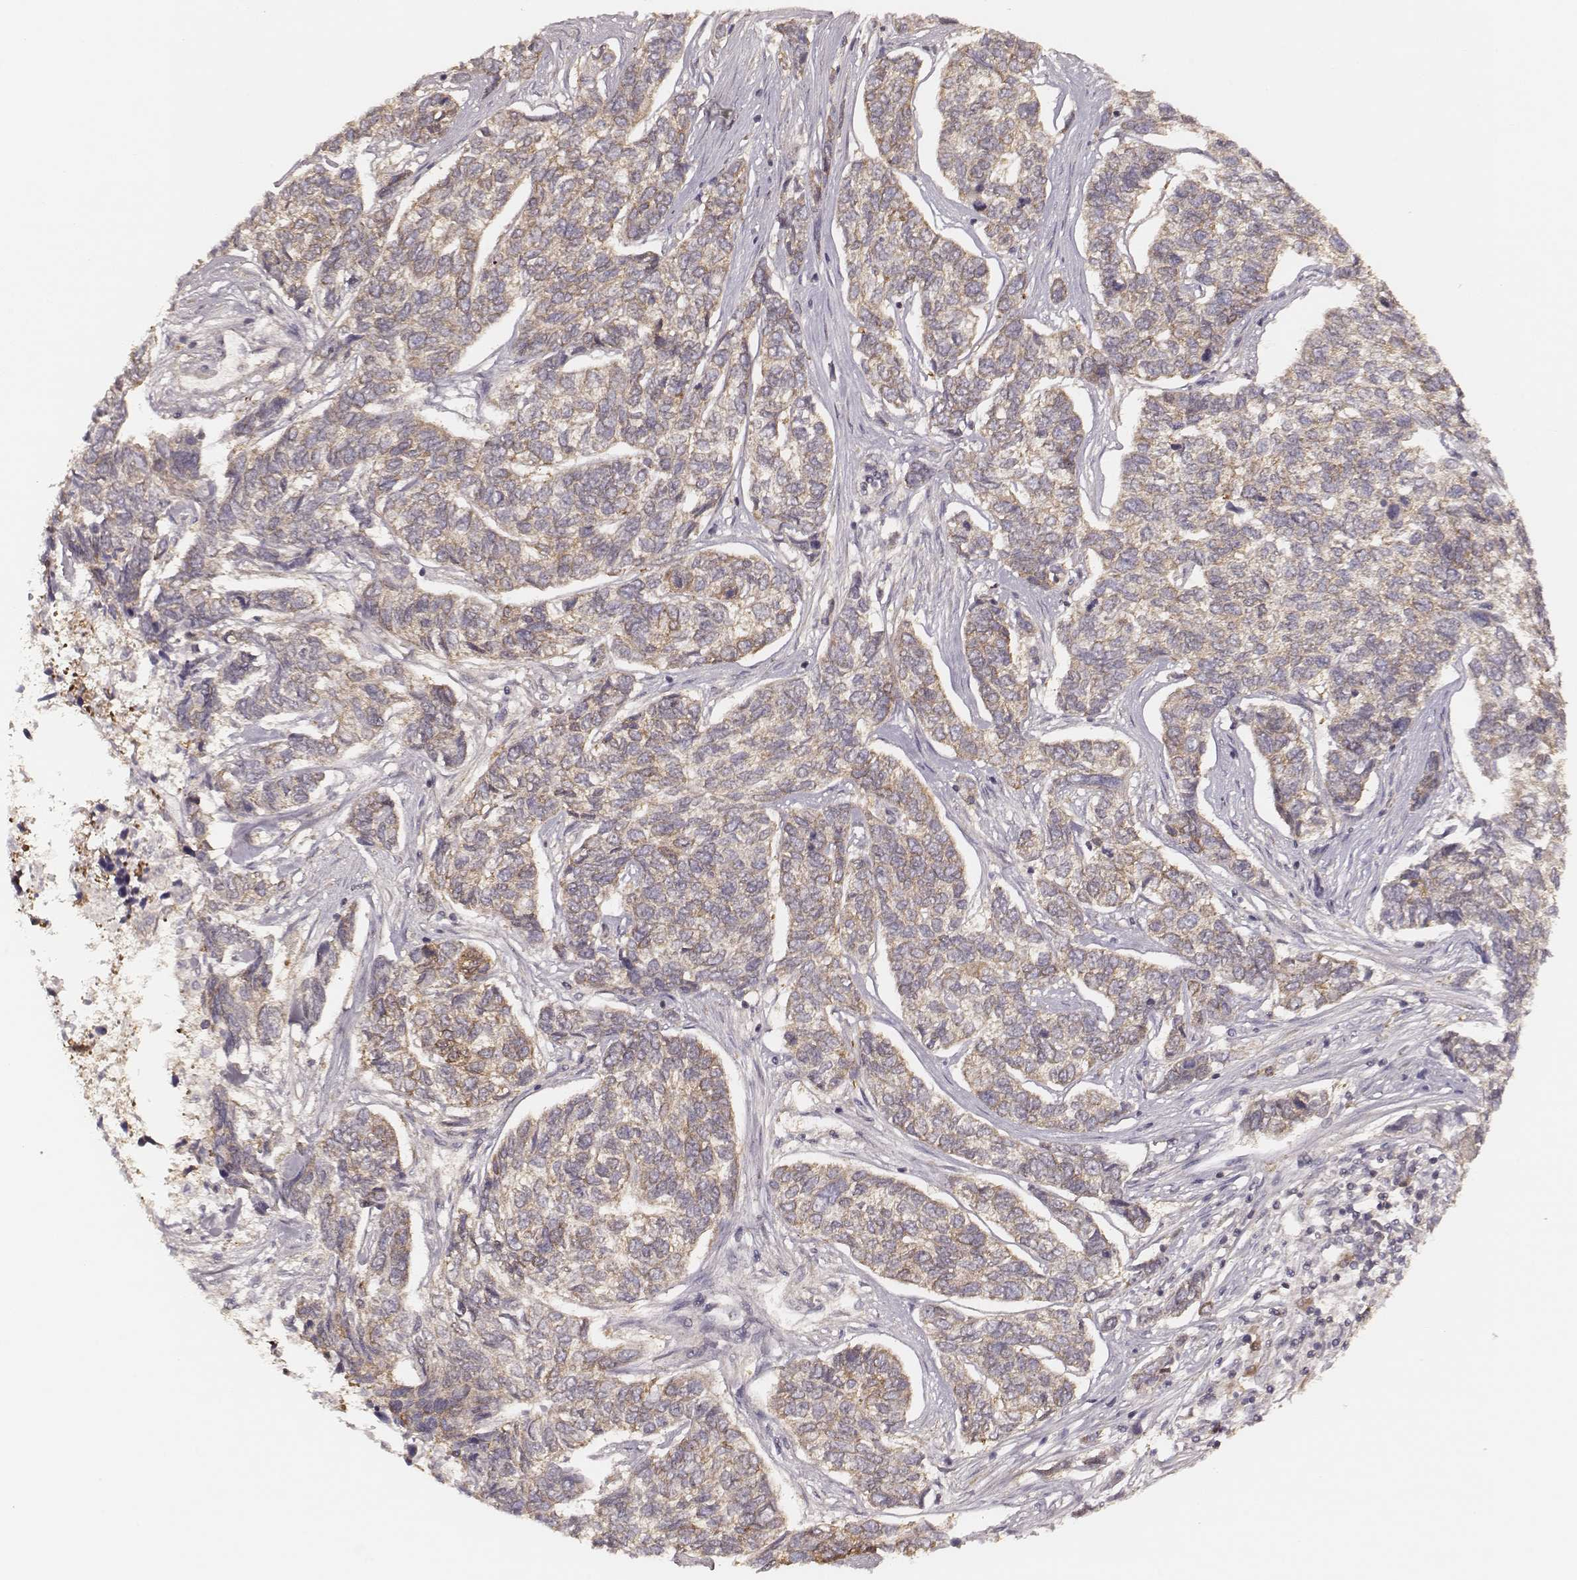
{"staining": {"intensity": "moderate", "quantity": "<25%", "location": "cytoplasmic/membranous"}, "tissue": "skin cancer", "cell_type": "Tumor cells", "image_type": "cancer", "snomed": [{"axis": "morphology", "description": "Basal cell carcinoma"}, {"axis": "topography", "description": "Skin"}], "caption": "The photomicrograph shows immunohistochemical staining of skin basal cell carcinoma. There is moderate cytoplasmic/membranous staining is identified in about <25% of tumor cells.", "gene": "CARS1", "patient": {"sex": "female", "age": 65}}